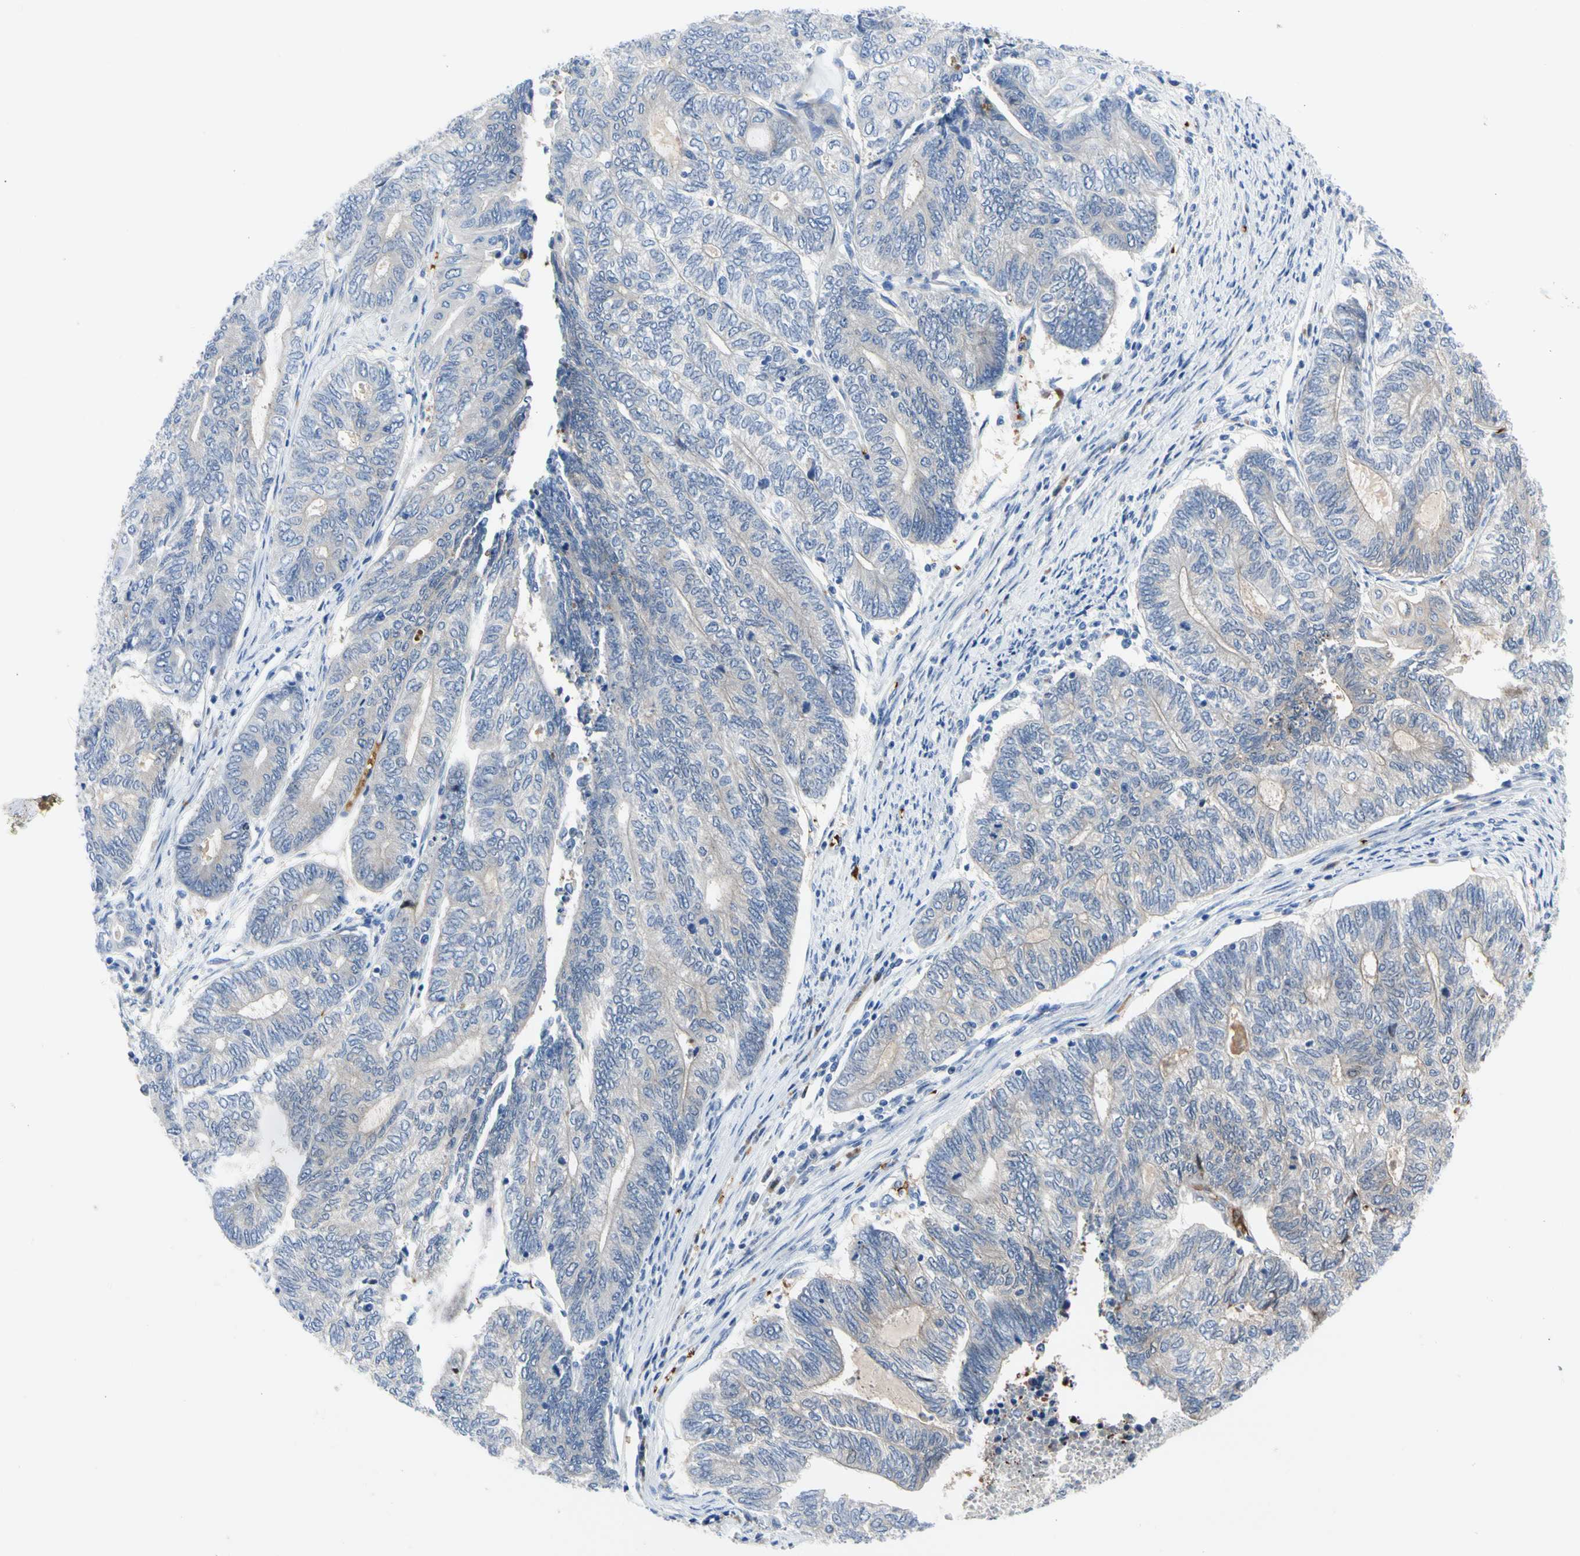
{"staining": {"intensity": "negative", "quantity": "none", "location": "none"}, "tissue": "endometrial cancer", "cell_type": "Tumor cells", "image_type": "cancer", "snomed": [{"axis": "morphology", "description": "Adenocarcinoma, NOS"}, {"axis": "topography", "description": "Uterus"}, {"axis": "topography", "description": "Endometrium"}], "caption": "Adenocarcinoma (endometrial) stained for a protein using immunohistochemistry (IHC) displays no positivity tumor cells.", "gene": "HMGCR", "patient": {"sex": "female", "age": 70}}